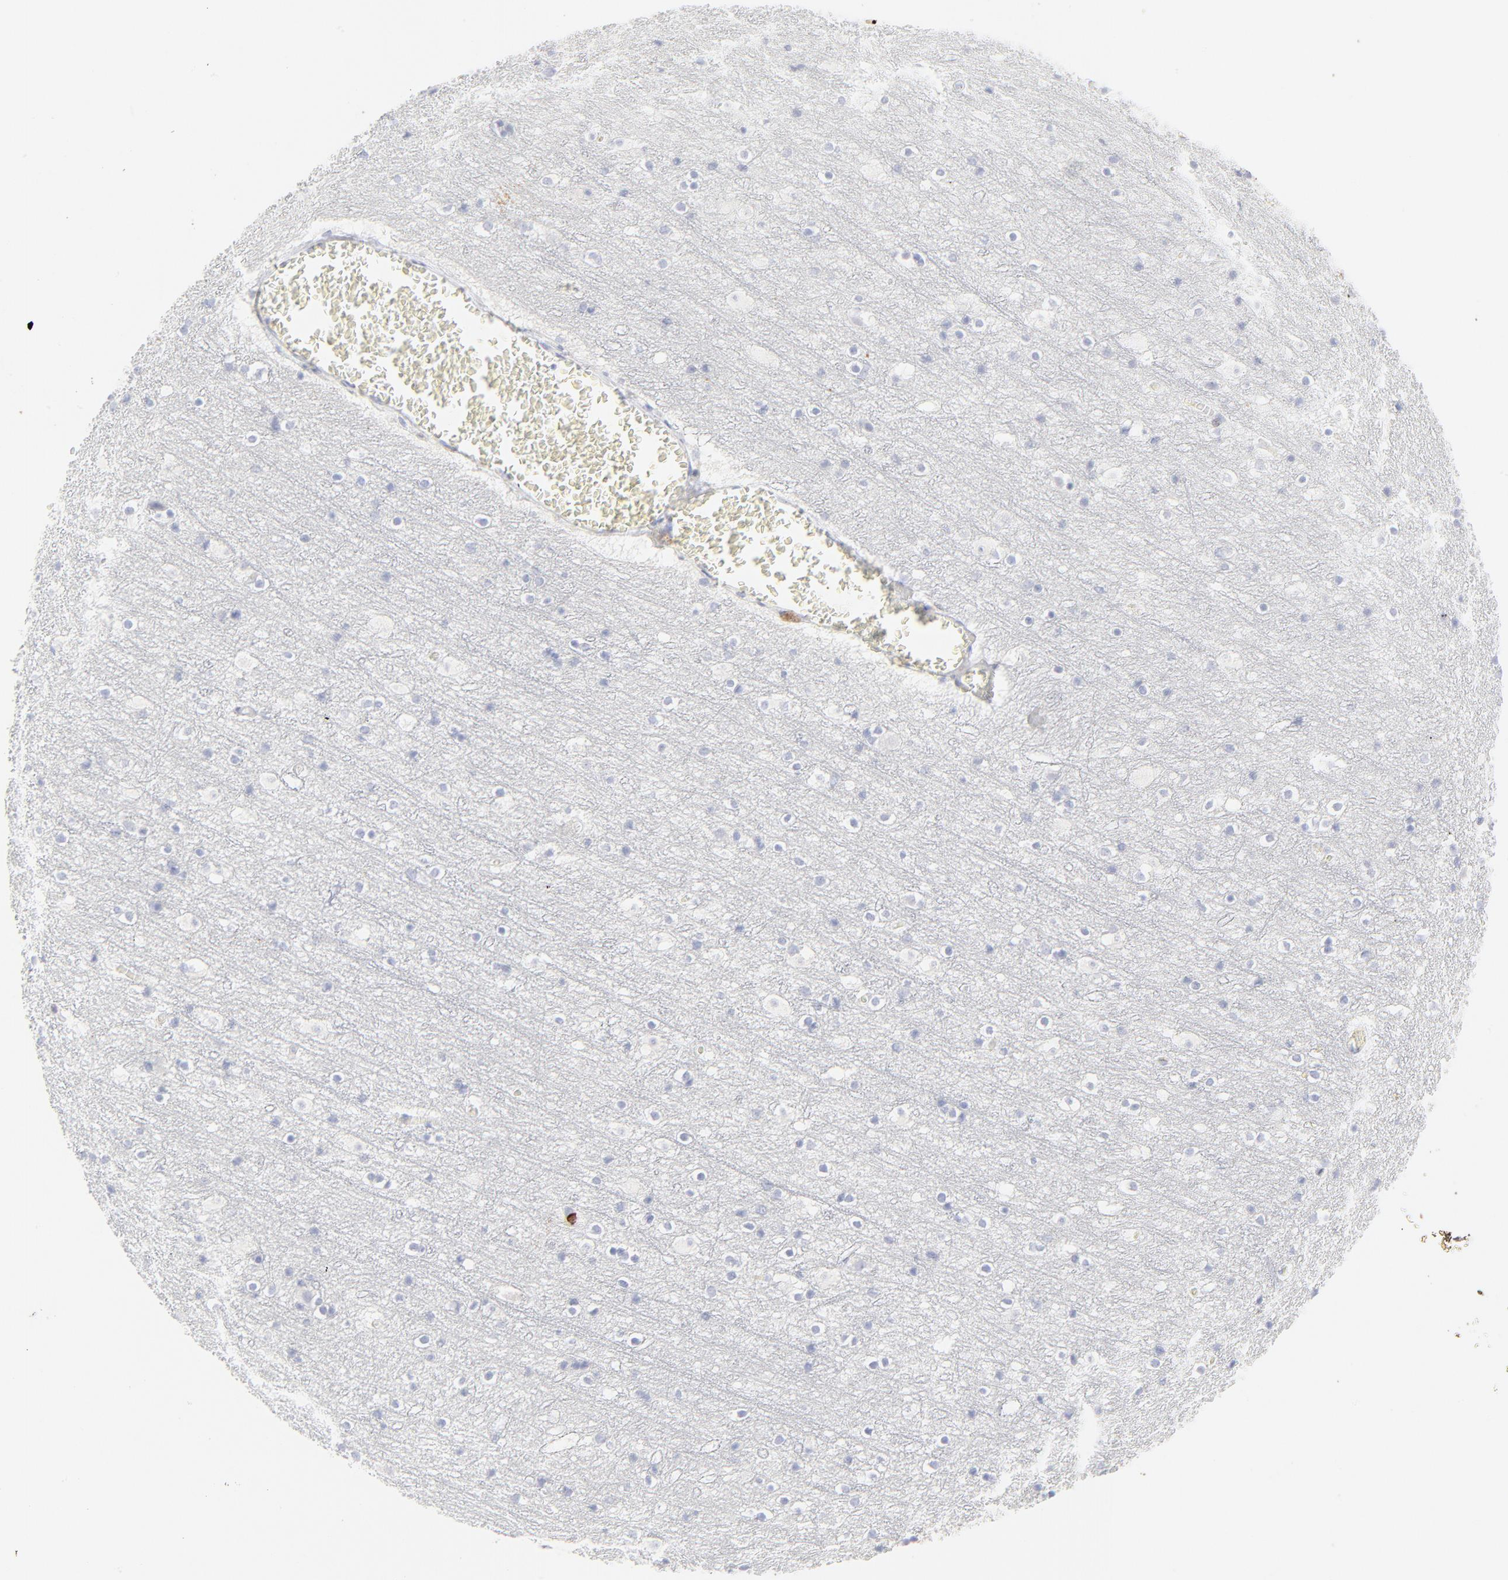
{"staining": {"intensity": "negative", "quantity": "none", "location": "none"}, "tissue": "cerebral cortex", "cell_type": "Endothelial cells", "image_type": "normal", "snomed": [{"axis": "morphology", "description": "Normal tissue, NOS"}, {"axis": "topography", "description": "Cerebral cortex"}], "caption": "The IHC image has no significant positivity in endothelial cells of cerebral cortex.", "gene": "CCR7", "patient": {"sex": "male", "age": 45}}